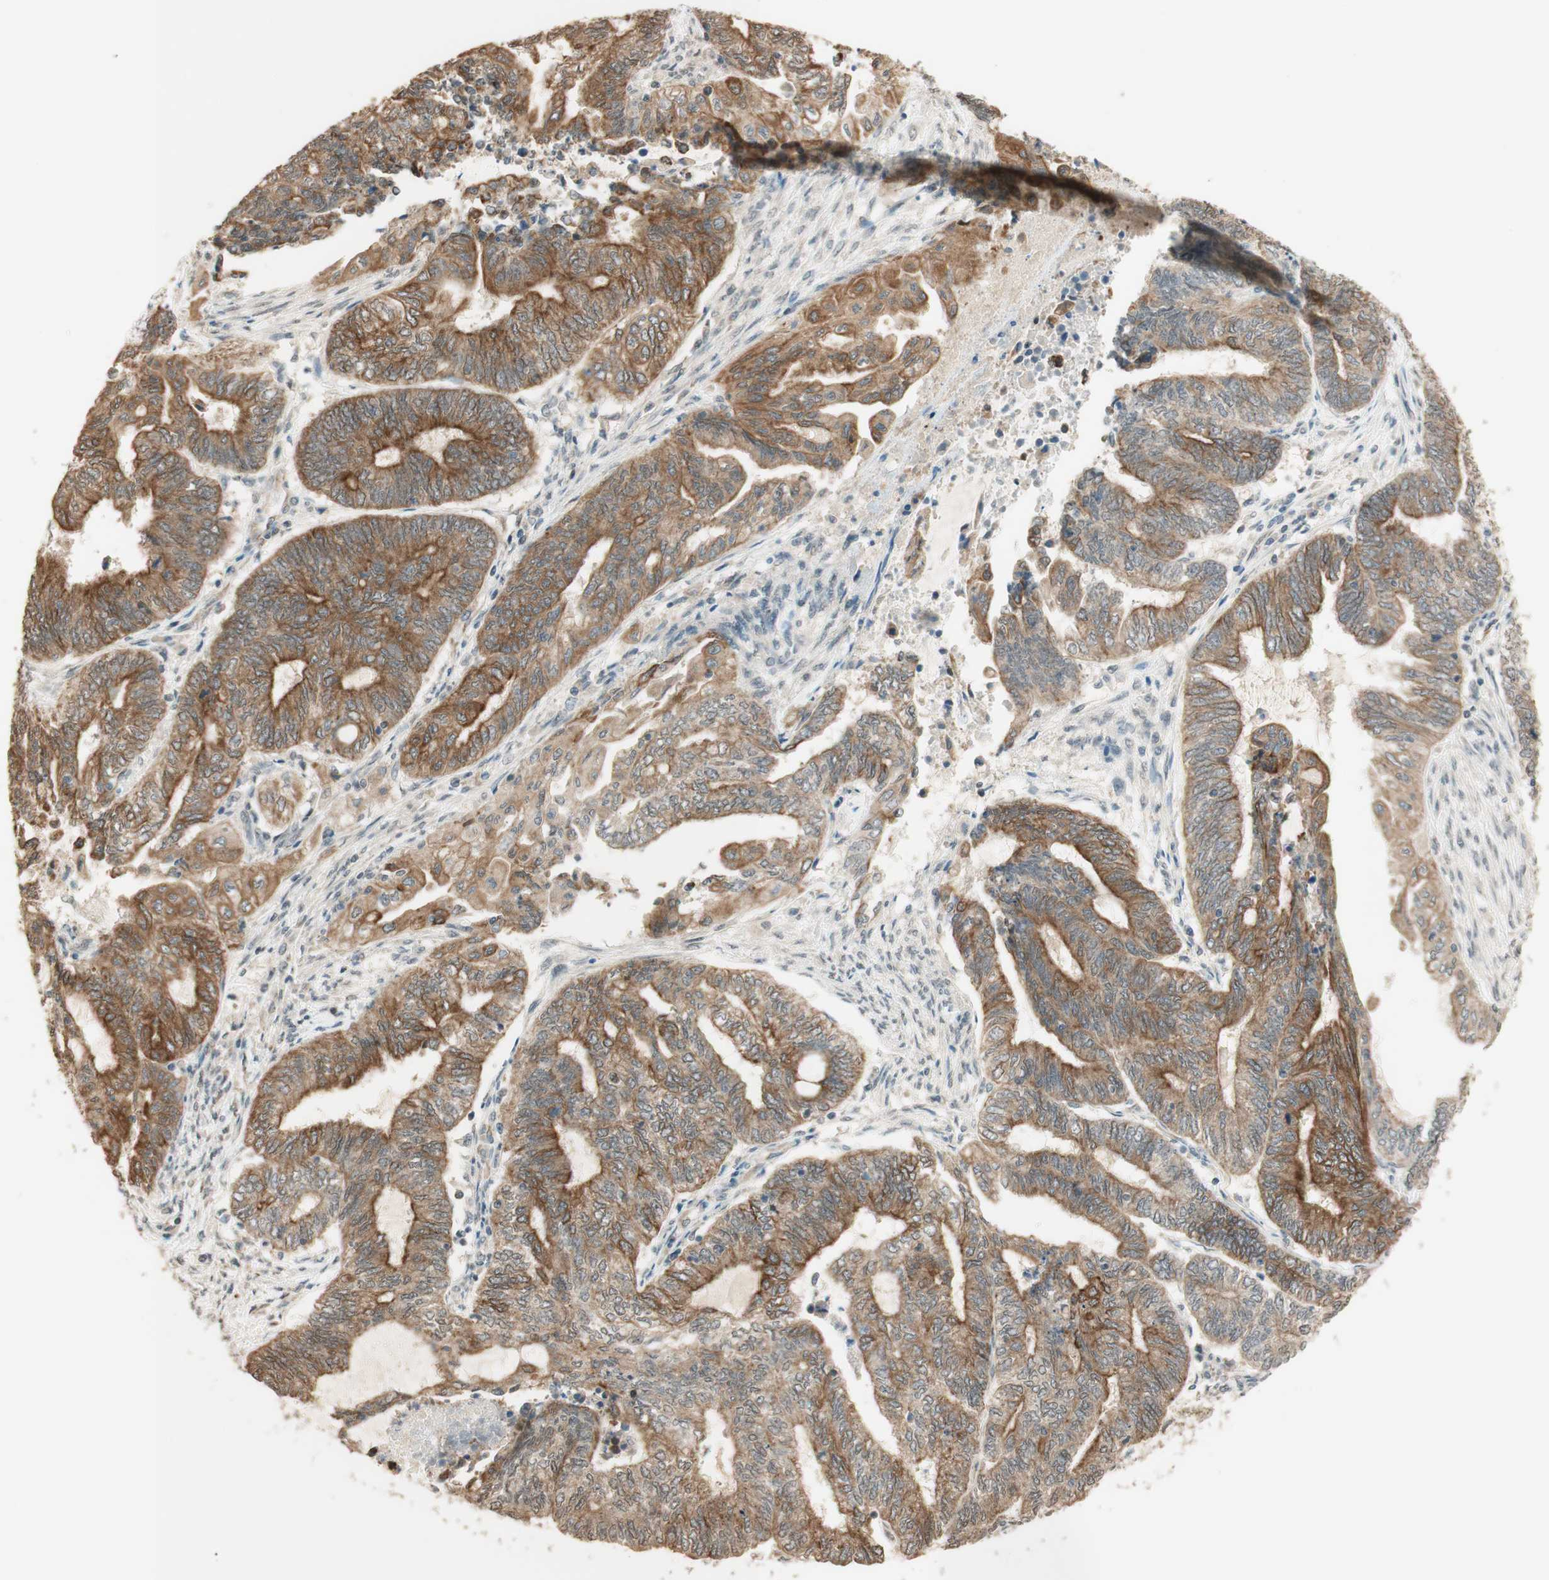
{"staining": {"intensity": "moderate", "quantity": ">75%", "location": "cytoplasmic/membranous"}, "tissue": "endometrial cancer", "cell_type": "Tumor cells", "image_type": "cancer", "snomed": [{"axis": "morphology", "description": "Adenocarcinoma, NOS"}, {"axis": "topography", "description": "Uterus"}, {"axis": "topography", "description": "Endometrium"}], "caption": "Immunohistochemistry staining of endometrial adenocarcinoma, which reveals medium levels of moderate cytoplasmic/membranous expression in approximately >75% of tumor cells indicating moderate cytoplasmic/membranous protein positivity. The staining was performed using DAB (brown) for protein detection and nuclei were counterstained in hematoxylin (blue).", "gene": "SPINT2", "patient": {"sex": "female", "age": 70}}